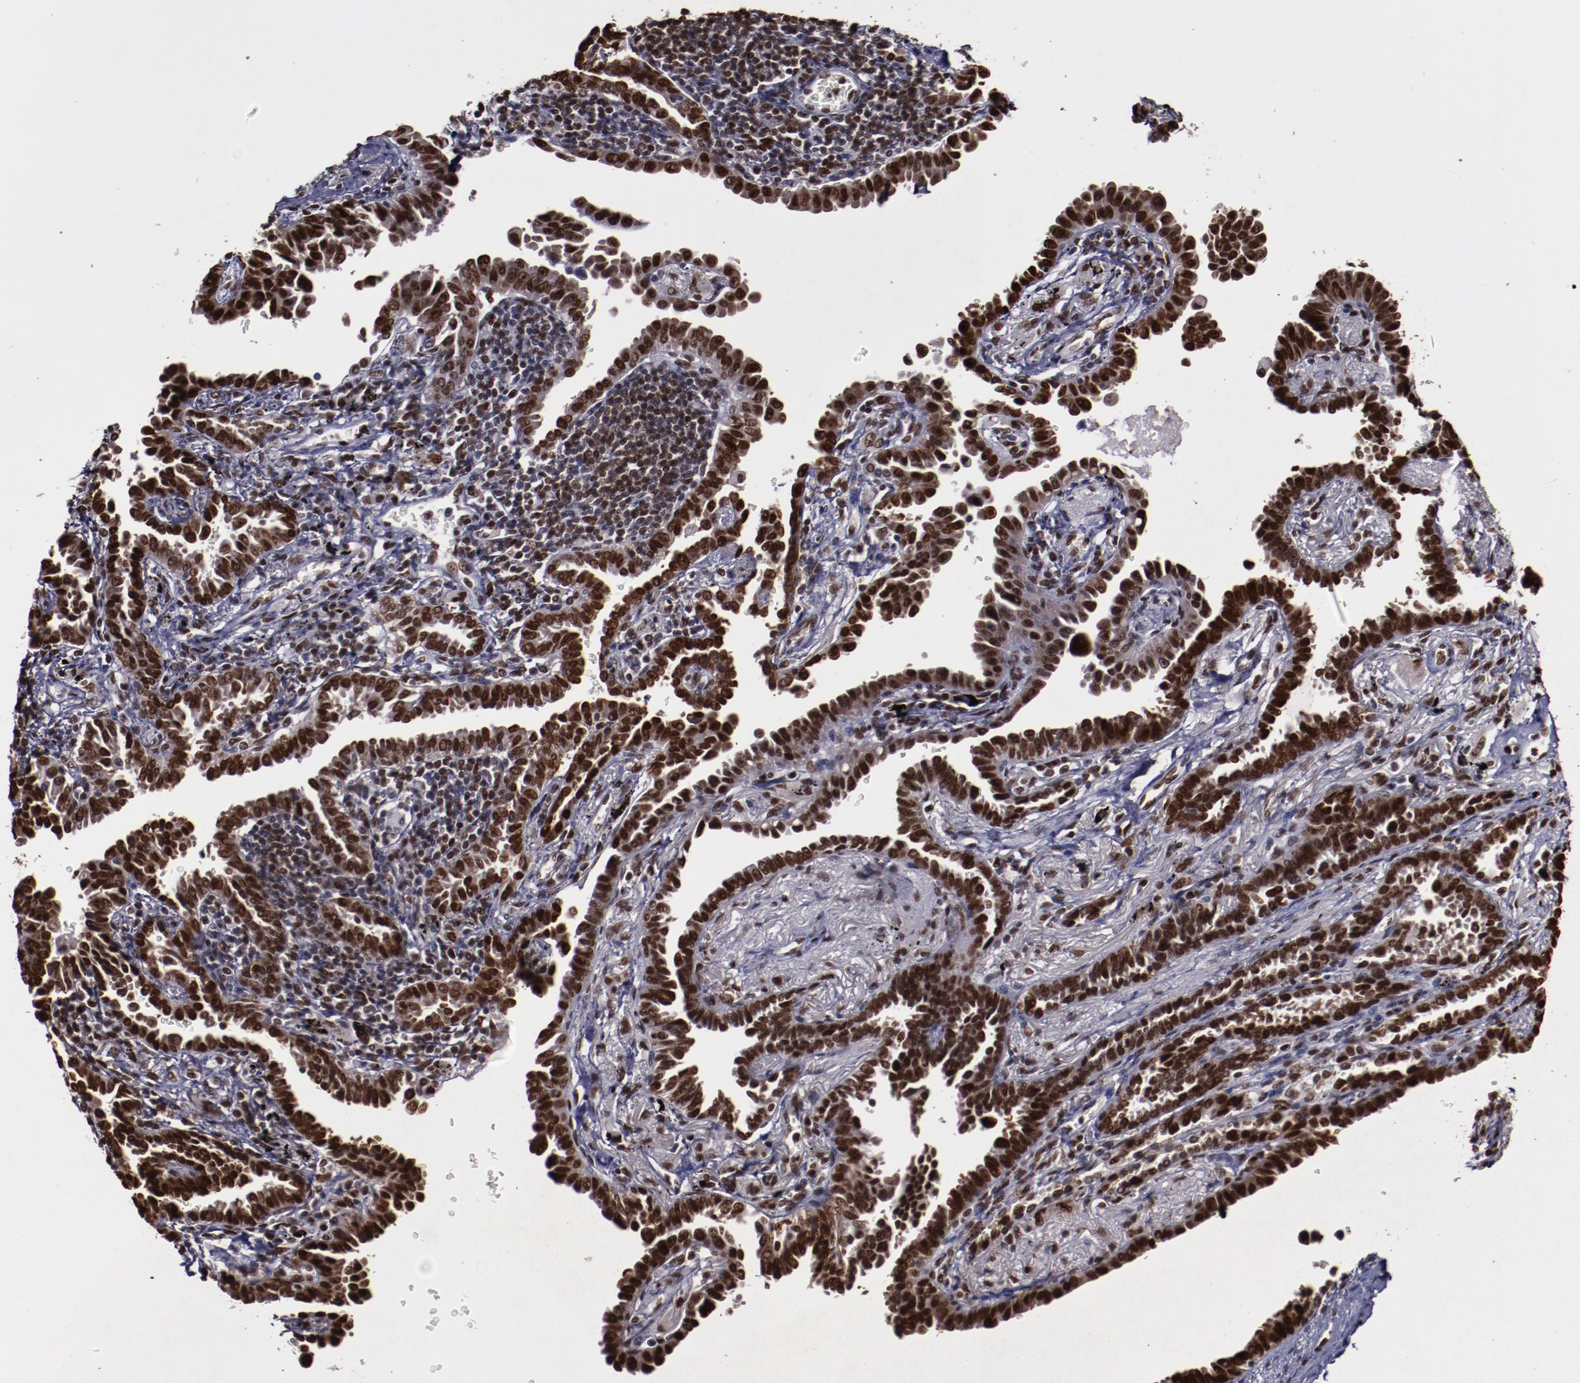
{"staining": {"intensity": "strong", "quantity": ">75%", "location": "nuclear"}, "tissue": "lung cancer", "cell_type": "Tumor cells", "image_type": "cancer", "snomed": [{"axis": "morphology", "description": "Adenocarcinoma, NOS"}, {"axis": "topography", "description": "Lung"}], "caption": "IHC of lung adenocarcinoma displays high levels of strong nuclear expression in about >75% of tumor cells.", "gene": "APEX1", "patient": {"sex": "female", "age": 64}}